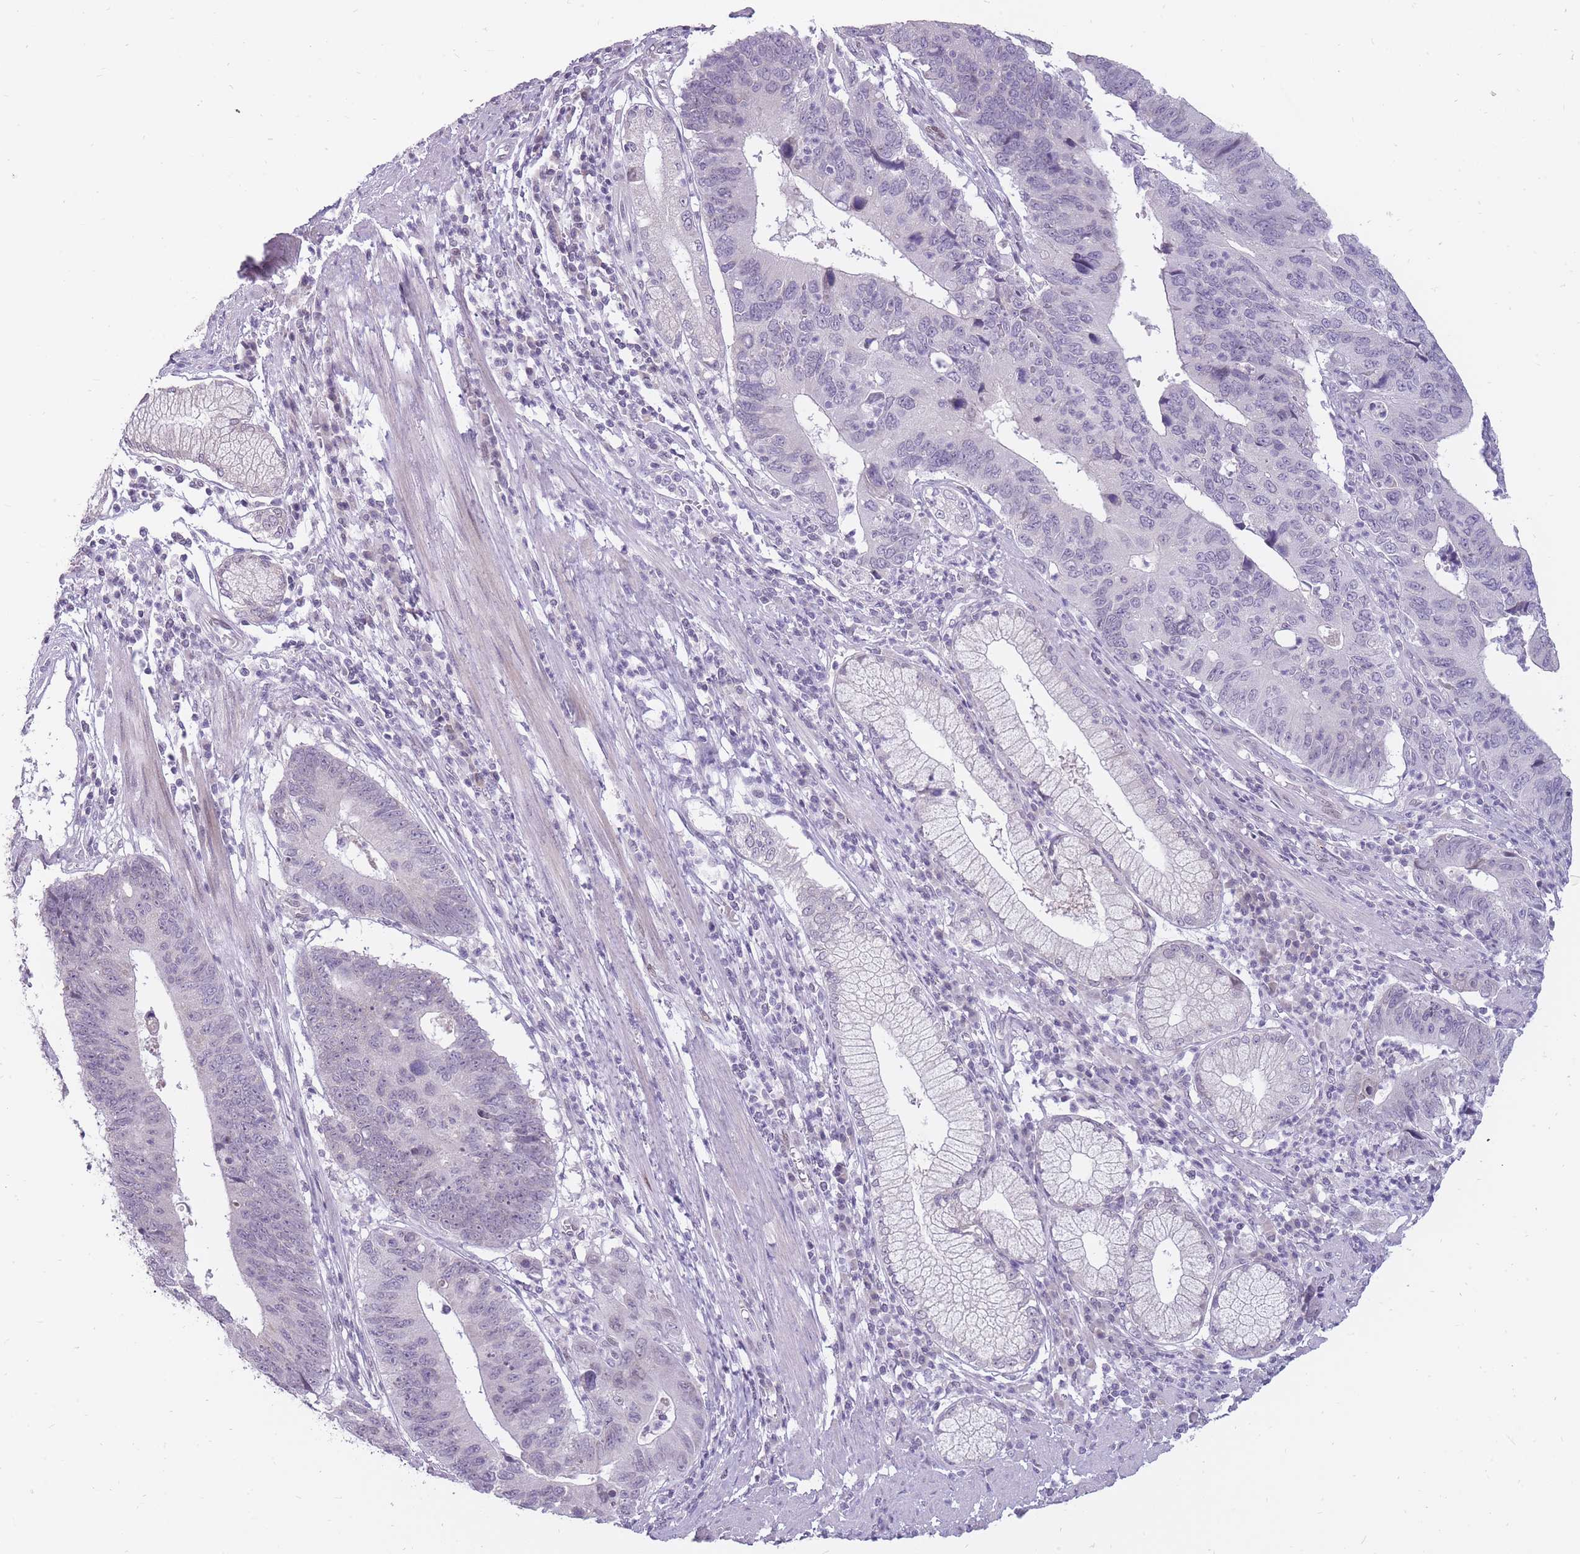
{"staining": {"intensity": "weak", "quantity": "<25%", "location": "nuclear"}, "tissue": "stomach cancer", "cell_type": "Tumor cells", "image_type": "cancer", "snomed": [{"axis": "morphology", "description": "Adenocarcinoma, NOS"}, {"axis": "topography", "description": "Stomach"}], "caption": "A high-resolution image shows immunohistochemistry (IHC) staining of stomach adenocarcinoma, which exhibits no significant expression in tumor cells.", "gene": "POMZP3", "patient": {"sex": "male", "age": 59}}